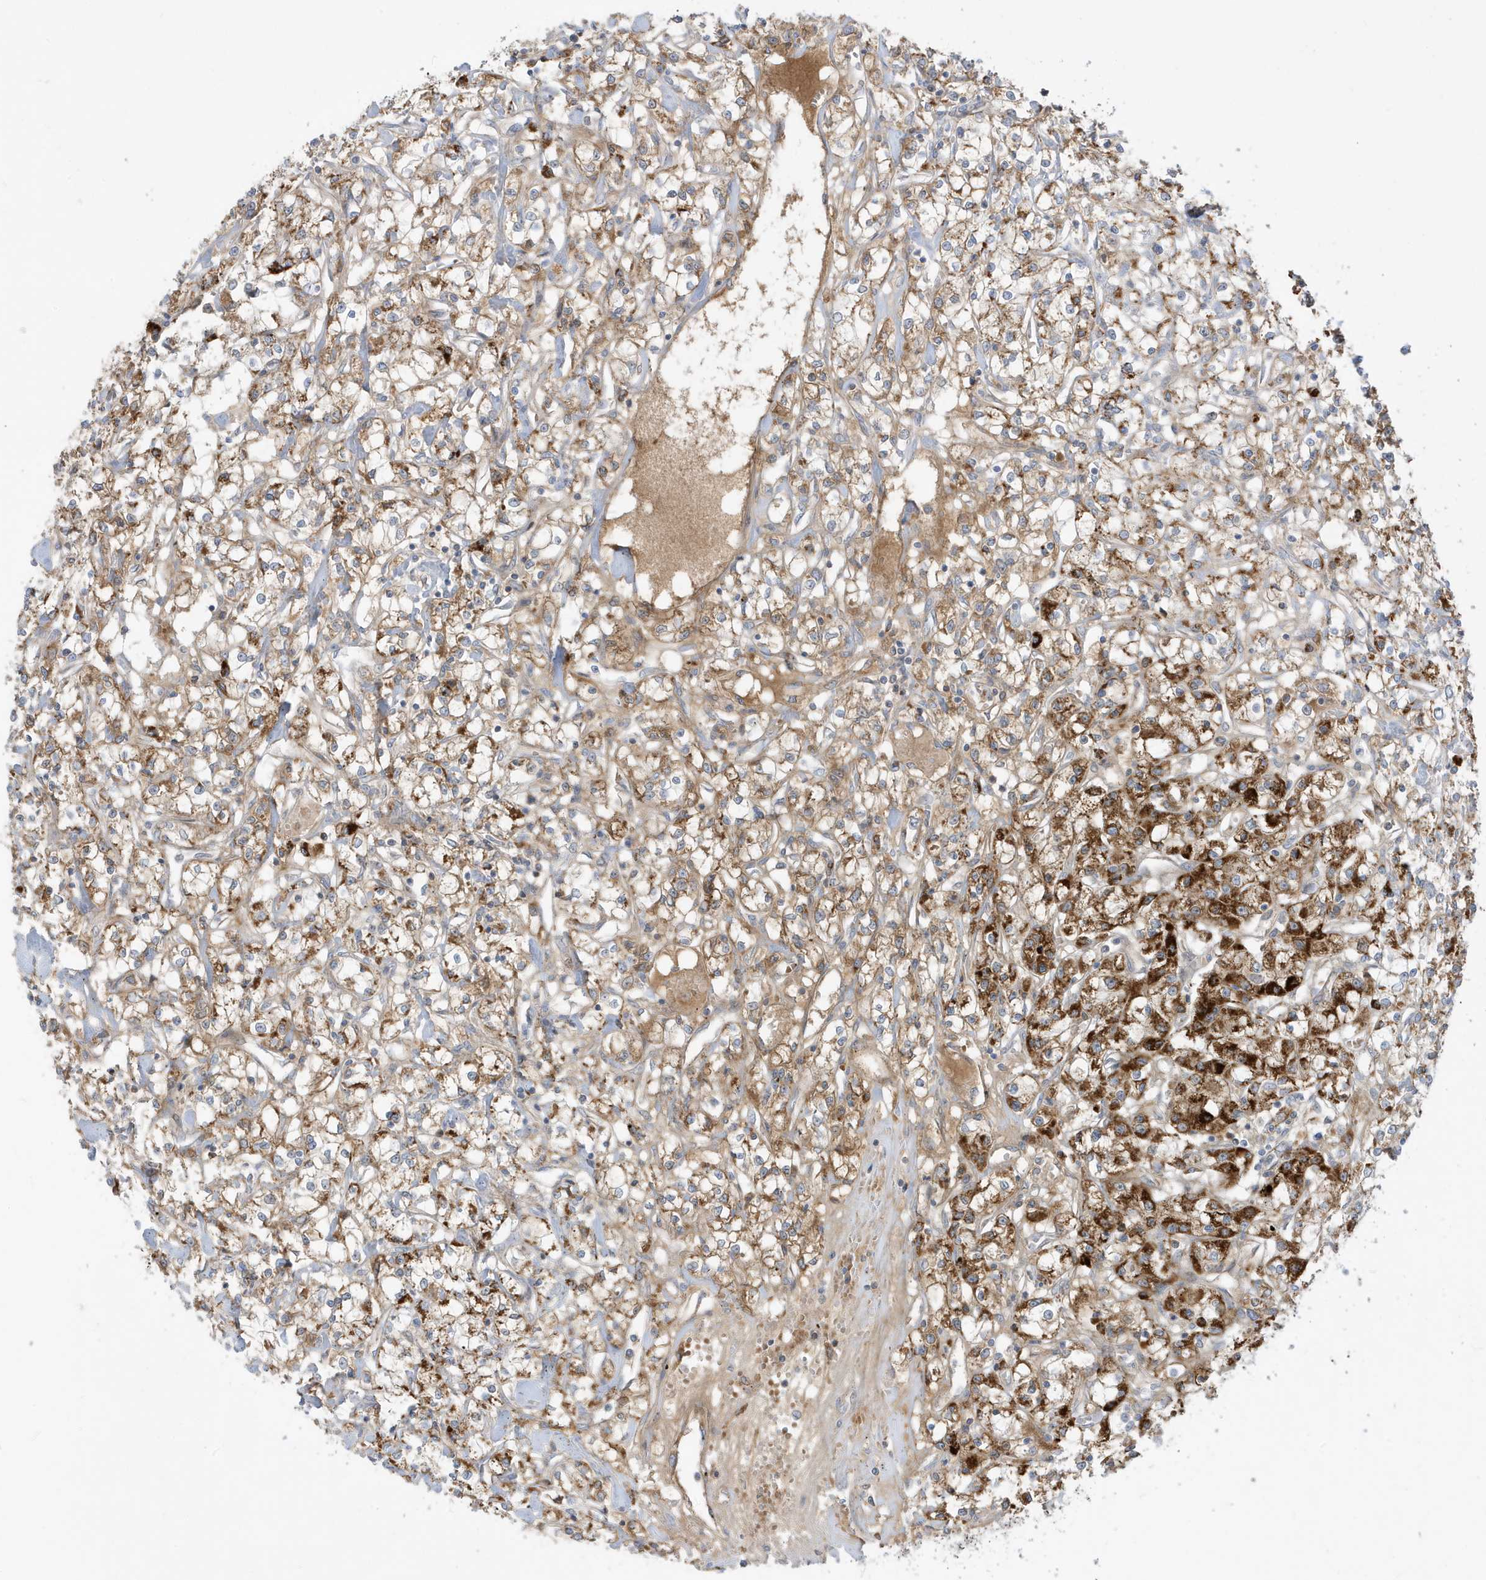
{"staining": {"intensity": "moderate", "quantity": ">75%", "location": "cytoplasmic/membranous"}, "tissue": "renal cancer", "cell_type": "Tumor cells", "image_type": "cancer", "snomed": [{"axis": "morphology", "description": "Adenocarcinoma, NOS"}, {"axis": "topography", "description": "Kidney"}], "caption": "This image shows immunohistochemistry (IHC) staining of human adenocarcinoma (renal), with medium moderate cytoplasmic/membranous staining in about >75% of tumor cells.", "gene": "IFT57", "patient": {"sex": "female", "age": 59}}